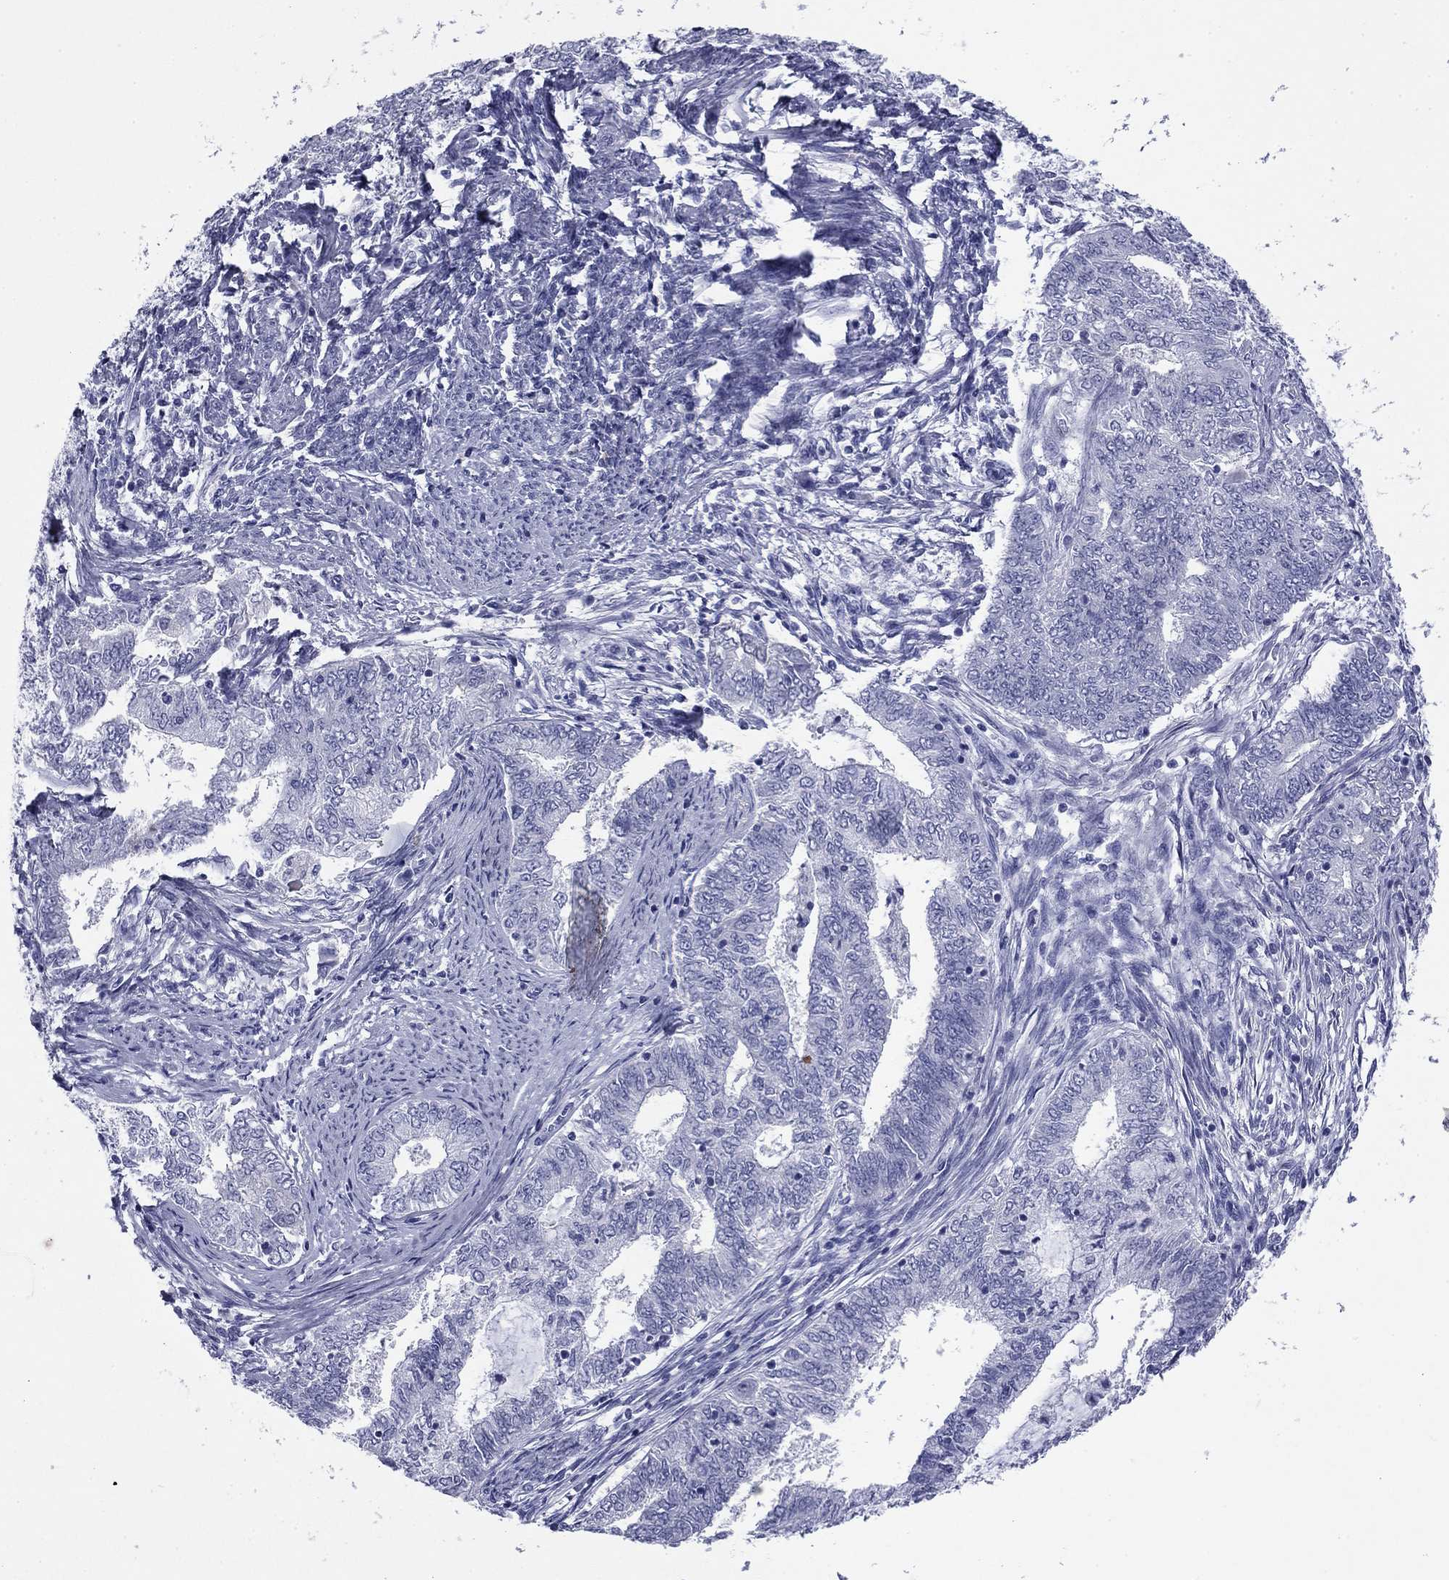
{"staining": {"intensity": "negative", "quantity": "none", "location": "none"}, "tissue": "endometrial cancer", "cell_type": "Tumor cells", "image_type": "cancer", "snomed": [{"axis": "morphology", "description": "Adenocarcinoma, NOS"}, {"axis": "topography", "description": "Endometrium"}], "caption": "The image displays no significant positivity in tumor cells of adenocarcinoma (endometrial).", "gene": "ABCC2", "patient": {"sex": "female", "age": 62}}